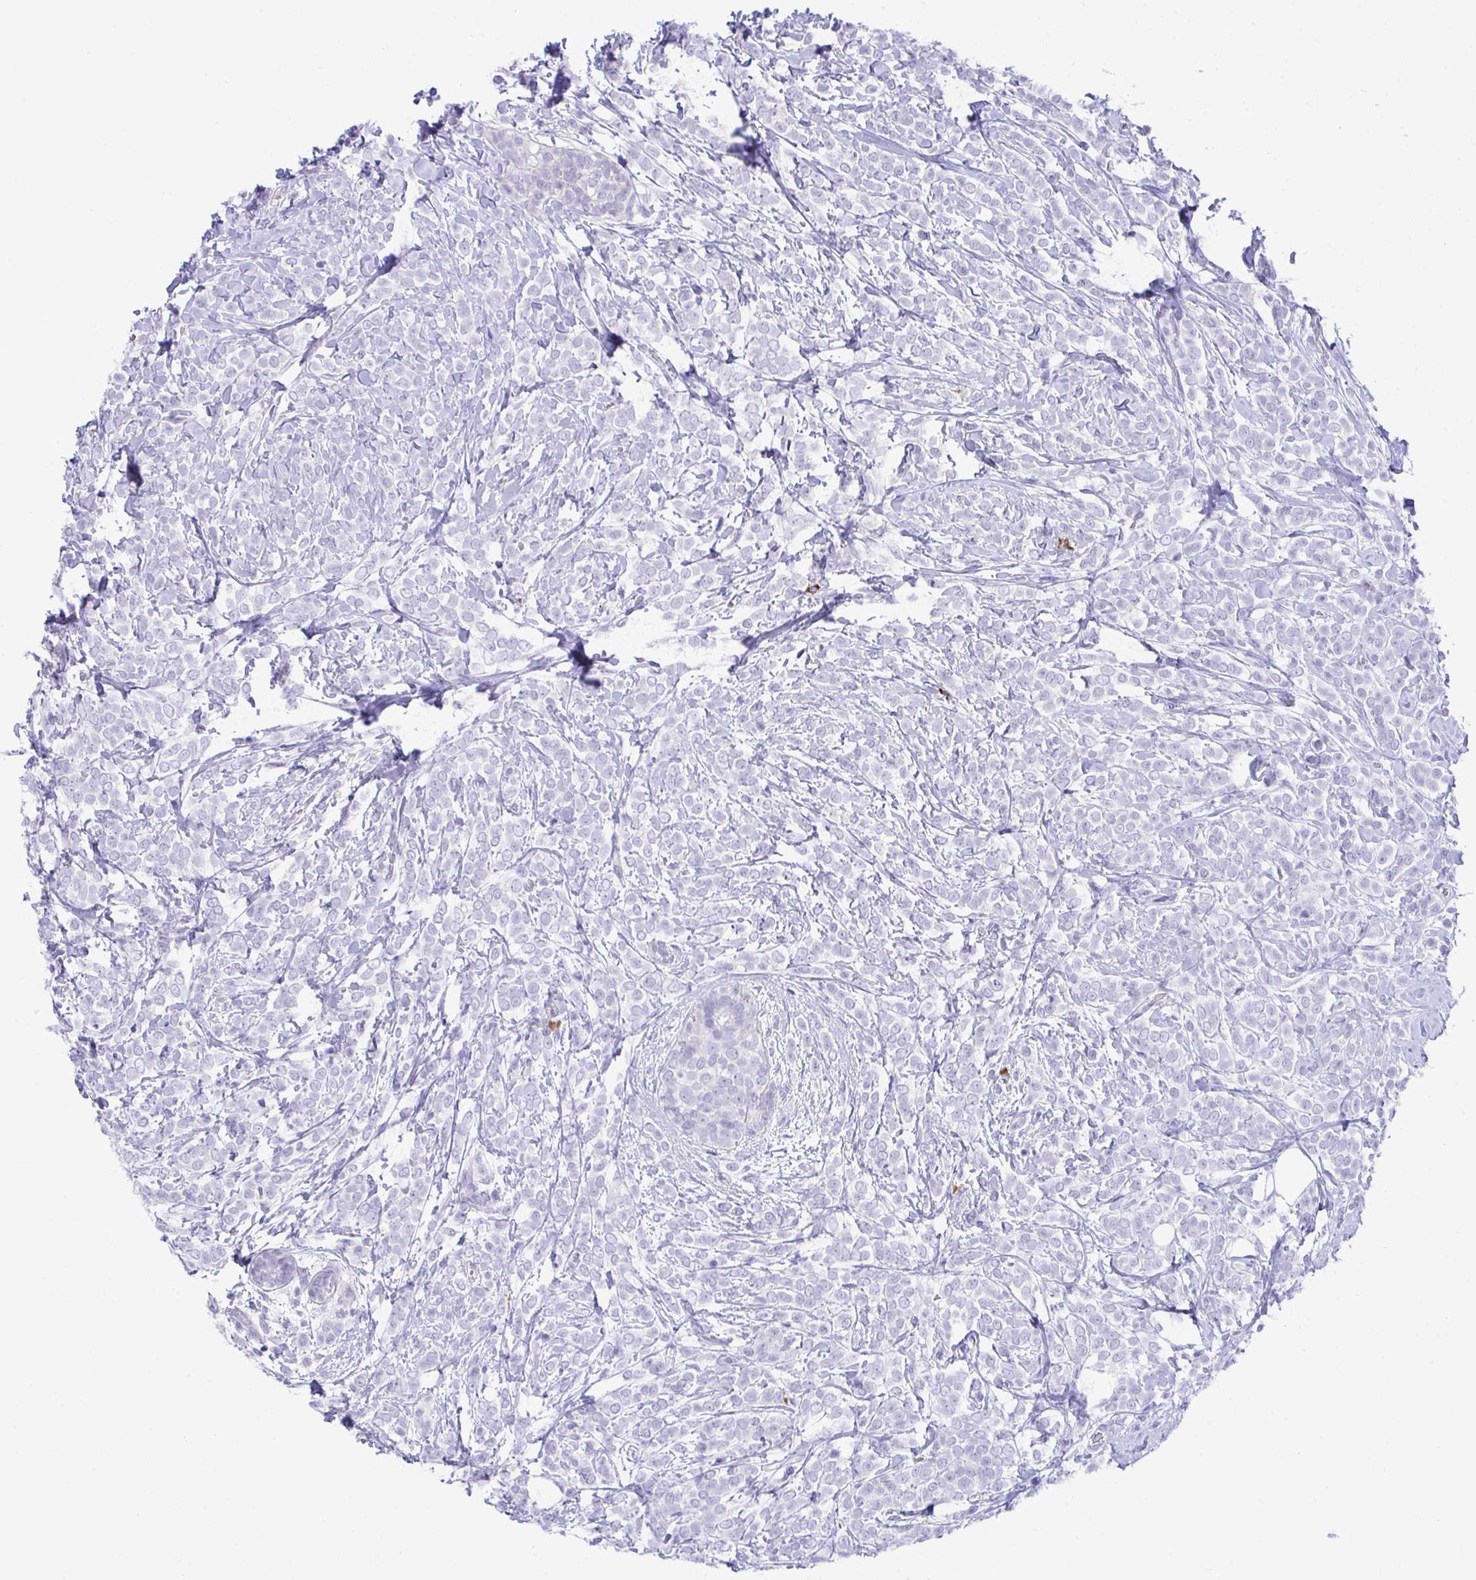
{"staining": {"intensity": "negative", "quantity": "none", "location": "none"}, "tissue": "breast cancer", "cell_type": "Tumor cells", "image_type": "cancer", "snomed": [{"axis": "morphology", "description": "Lobular carcinoma"}, {"axis": "topography", "description": "Breast"}], "caption": "The photomicrograph shows no significant staining in tumor cells of breast cancer (lobular carcinoma).", "gene": "KMT2E", "patient": {"sex": "female", "age": 49}}